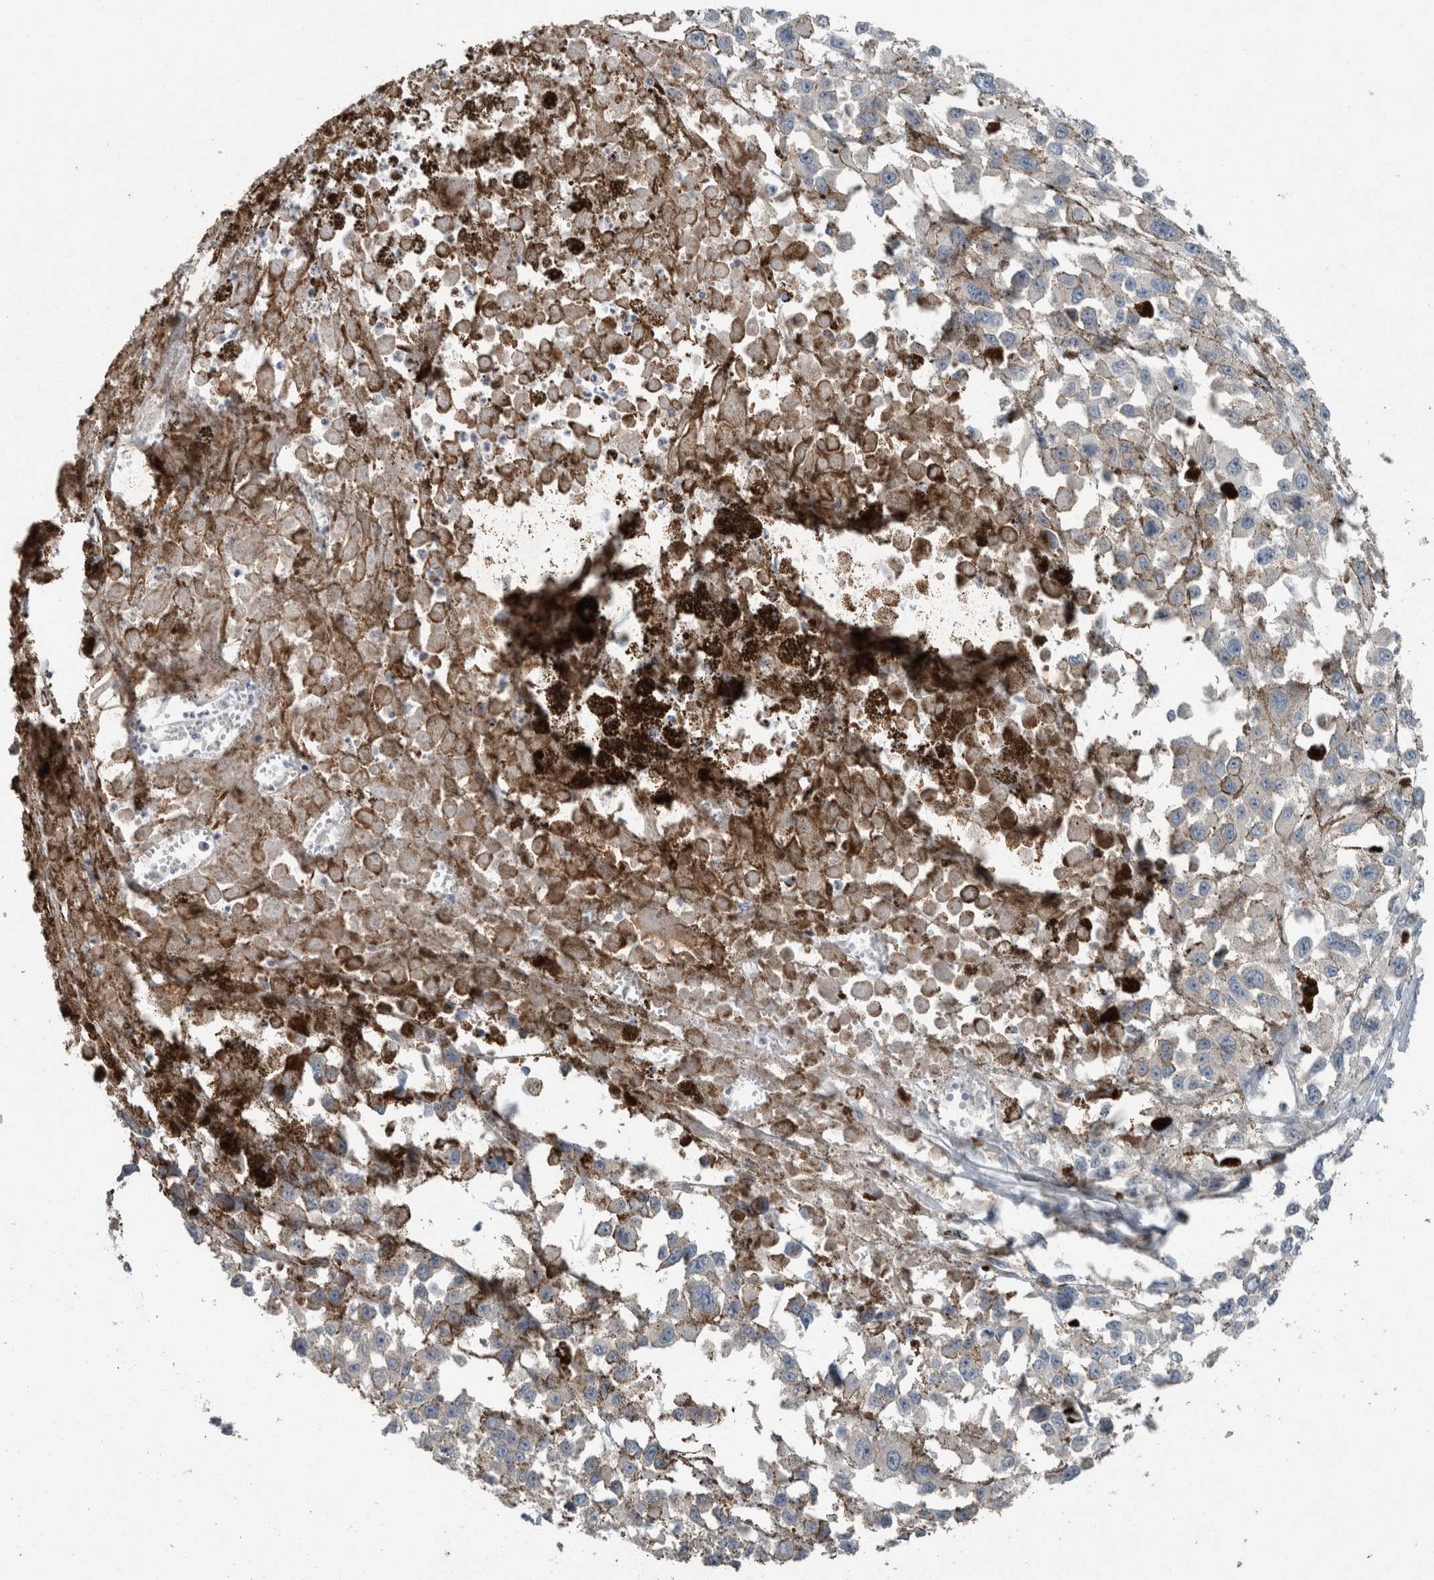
{"staining": {"intensity": "negative", "quantity": "none", "location": "none"}, "tissue": "melanoma", "cell_type": "Tumor cells", "image_type": "cancer", "snomed": [{"axis": "morphology", "description": "Malignant melanoma, Metastatic site"}, {"axis": "topography", "description": "Lymph node"}], "caption": "There is no significant staining in tumor cells of melanoma. (IHC, brightfield microscopy, high magnification).", "gene": "KNTC1", "patient": {"sex": "male", "age": 59}}